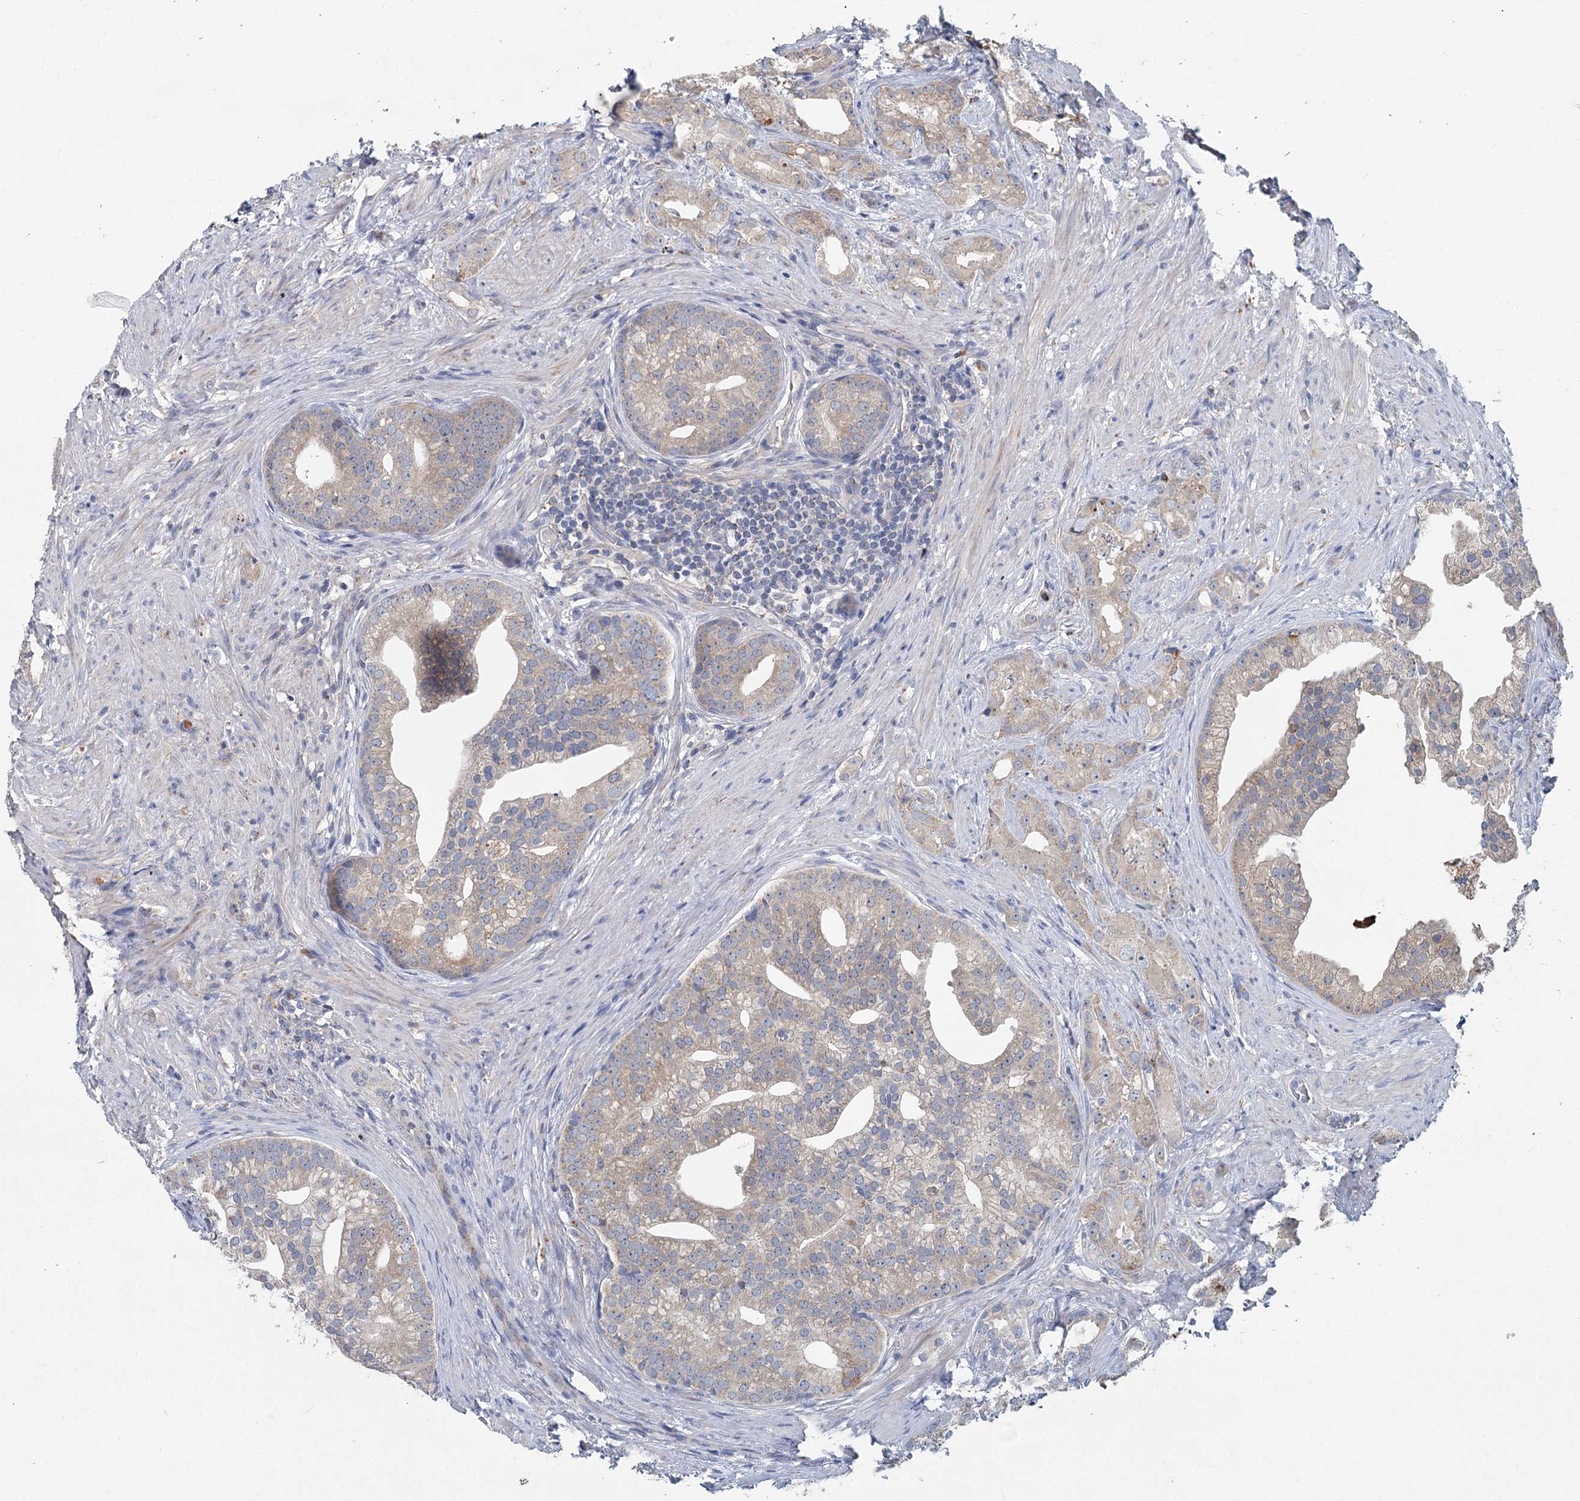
{"staining": {"intensity": "weak", "quantity": "25%-75%", "location": "cytoplasmic/membranous"}, "tissue": "prostate cancer", "cell_type": "Tumor cells", "image_type": "cancer", "snomed": [{"axis": "morphology", "description": "Adenocarcinoma, Low grade"}, {"axis": "topography", "description": "Prostate"}], "caption": "Prostate cancer (adenocarcinoma (low-grade)) stained with a protein marker demonstrates weak staining in tumor cells.", "gene": "ANKRD16", "patient": {"sex": "male", "age": 71}}